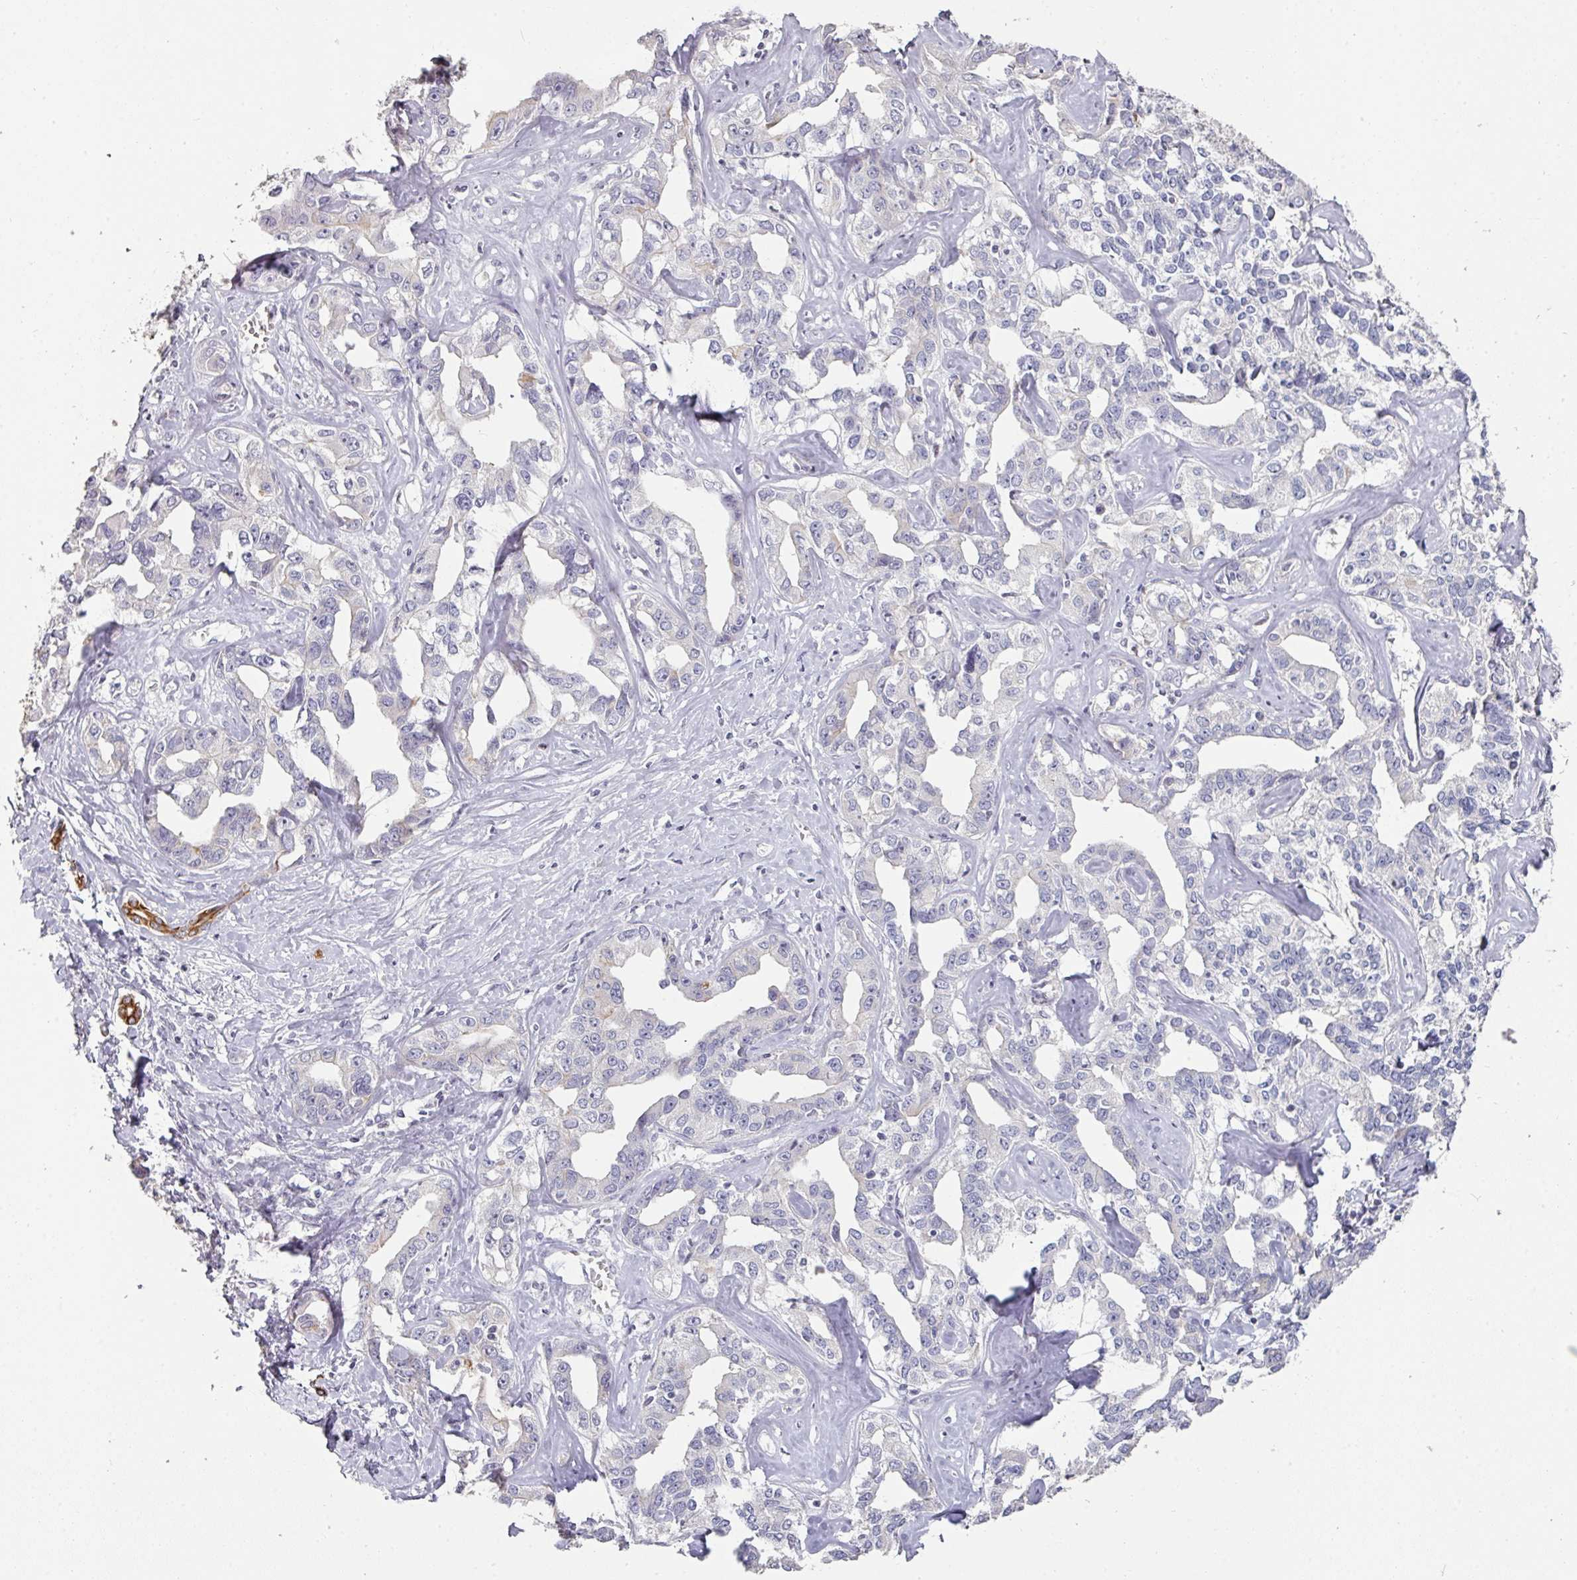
{"staining": {"intensity": "negative", "quantity": "none", "location": "none"}, "tissue": "liver cancer", "cell_type": "Tumor cells", "image_type": "cancer", "snomed": [{"axis": "morphology", "description": "Cholangiocarcinoma"}, {"axis": "topography", "description": "Liver"}], "caption": "Tumor cells show no significant positivity in liver cancer.", "gene": "GTF2H3", "patient": {"sex": "male", "age": 59}}